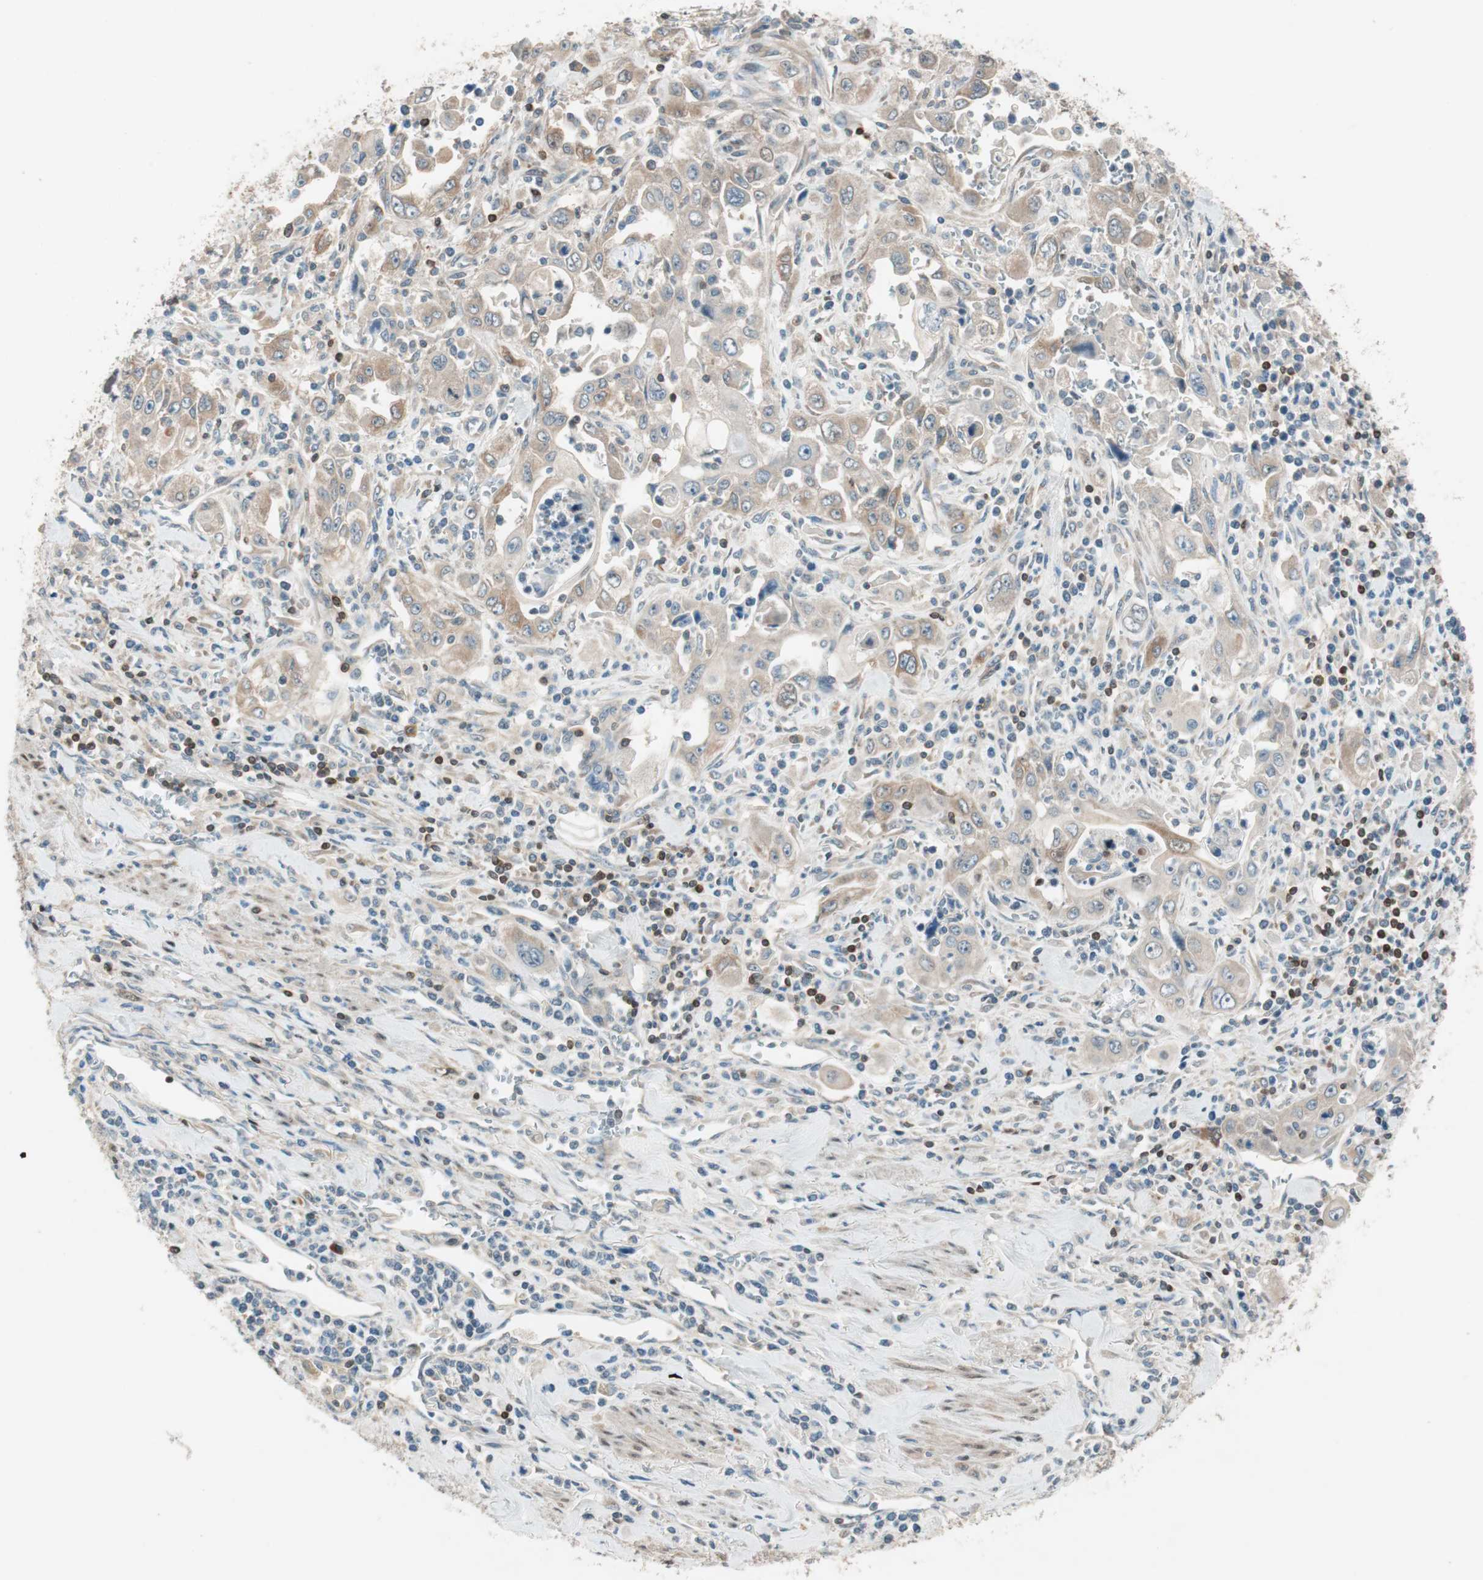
{"staining": {"intensity": "moderate", "quantity": ">75%", "location": "cytoplasmic/membranous"}, "tissue": "pancreatic cancer", "cell_type": "Tumor cells", "image_type": "cancer", "snomed": [{"axis": "morphology", "description": "Adenocarcinoma, NOS"}, {"axis": "topography", "description": "Pancreas"}], "caption": "Human adenocarcinoma (pancreatic) stained for a protein (brown) displays moderate cytoplasmic/membranous positive expression in approximately >75% of tumor cells.", "gene": "BIN1", "patient": {"sex": "male", "age": 70}}